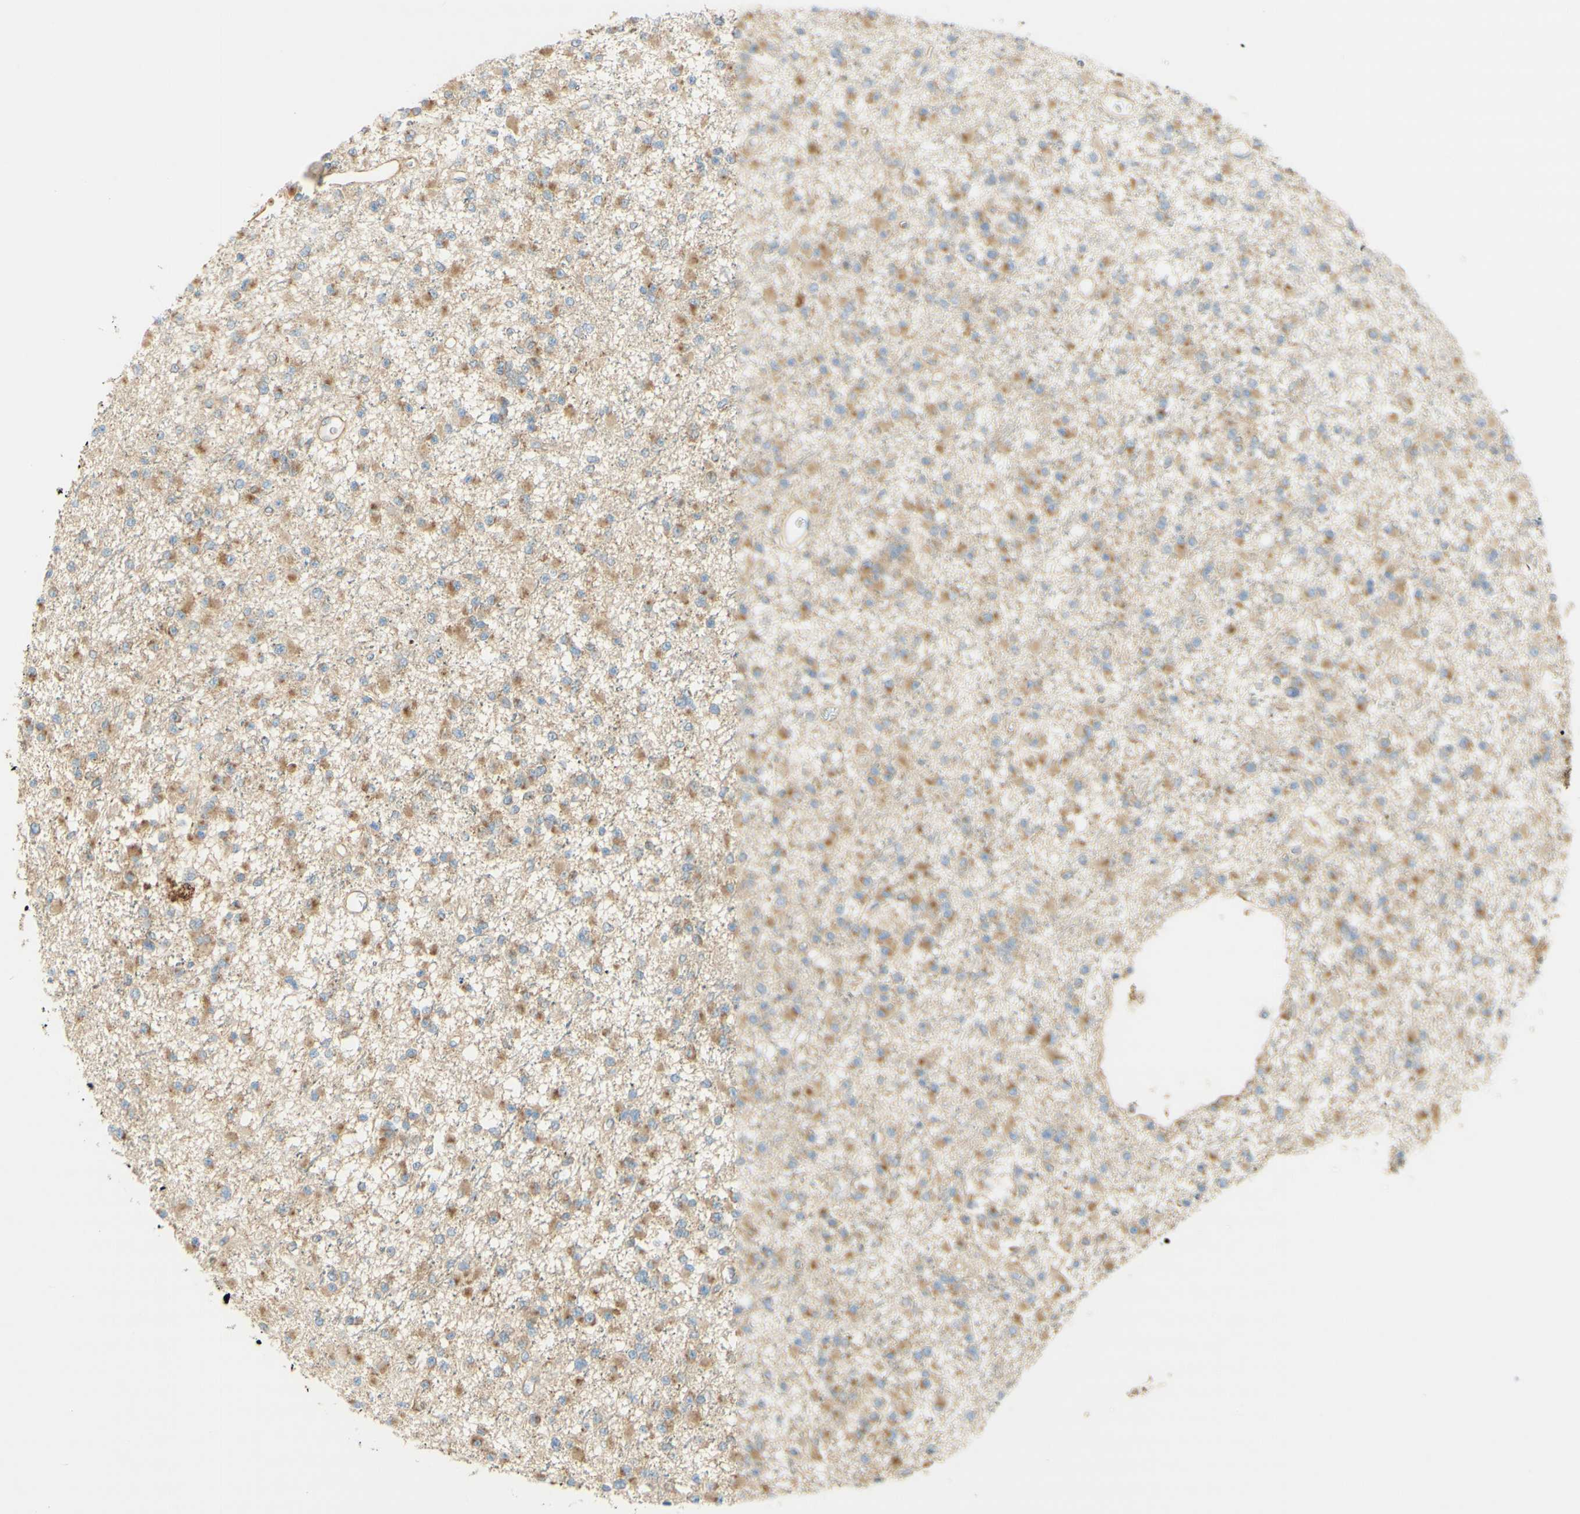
{"staining": {"intensity": "moderate", "quantity": "25%-75%", "location": "cytoplasmic/membranous"}, "tissue": "glioma", "cell_type": "Tumor cells", "image_type": "cancer", "snomed": [{"axis": "morphology", "description": "Glioma, malignant, Low grade"}, {"axis": "topography", "description": "Brain"}], "caption": "Protein expression analysis of human low-grade glioma (malignant) reveals moderate cytoplasmic/membranous positivity in about 25%-75% of tumor cells.", "gene": "CLTC", "patient": {"sex": "female", "age": 22}}